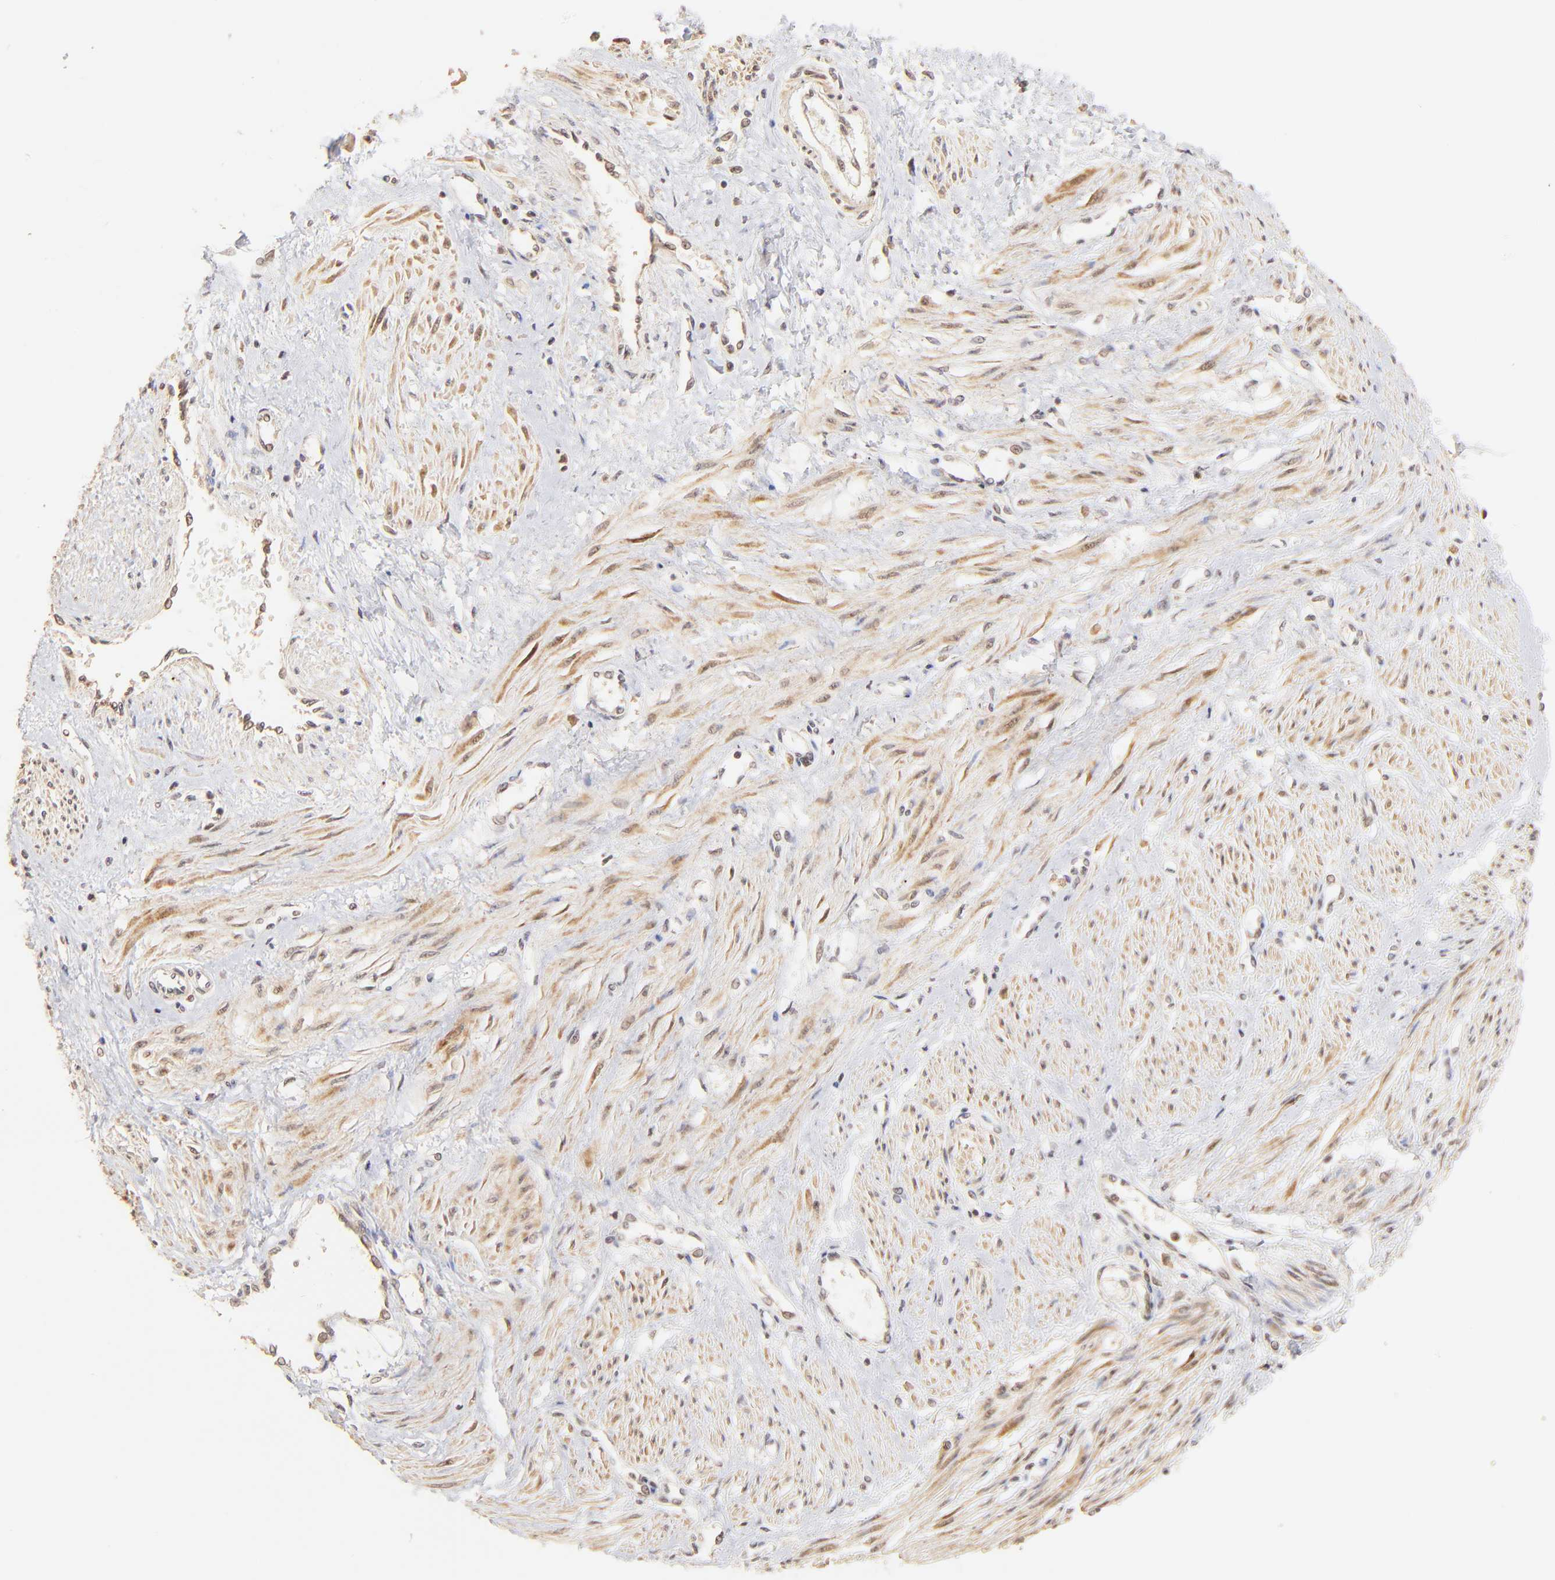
{"staining": {"intensity": "moderate", "quantity": ">75%", "location": "cytoplasmic/membranous,nuclear"}, "tissue": "smooth muscle", "cell_type": "Smooth muscle cells", "image_type": "normal", "snomed": [{"axis": "morphology", "description": "Normal tissue, NOS"}, {"axis": "topography", "description": "Smooth muscle"}, {"axis": "topography", "description": "Uterus"}], "caption": "Protein staining of normal smooth muscle shows moderate cytoplasmic/membranous,nuclear expression in approximately >75% of smooth muscle cells.", "gene": "MED15", "patient": {"sex": "female", "age": 39}}